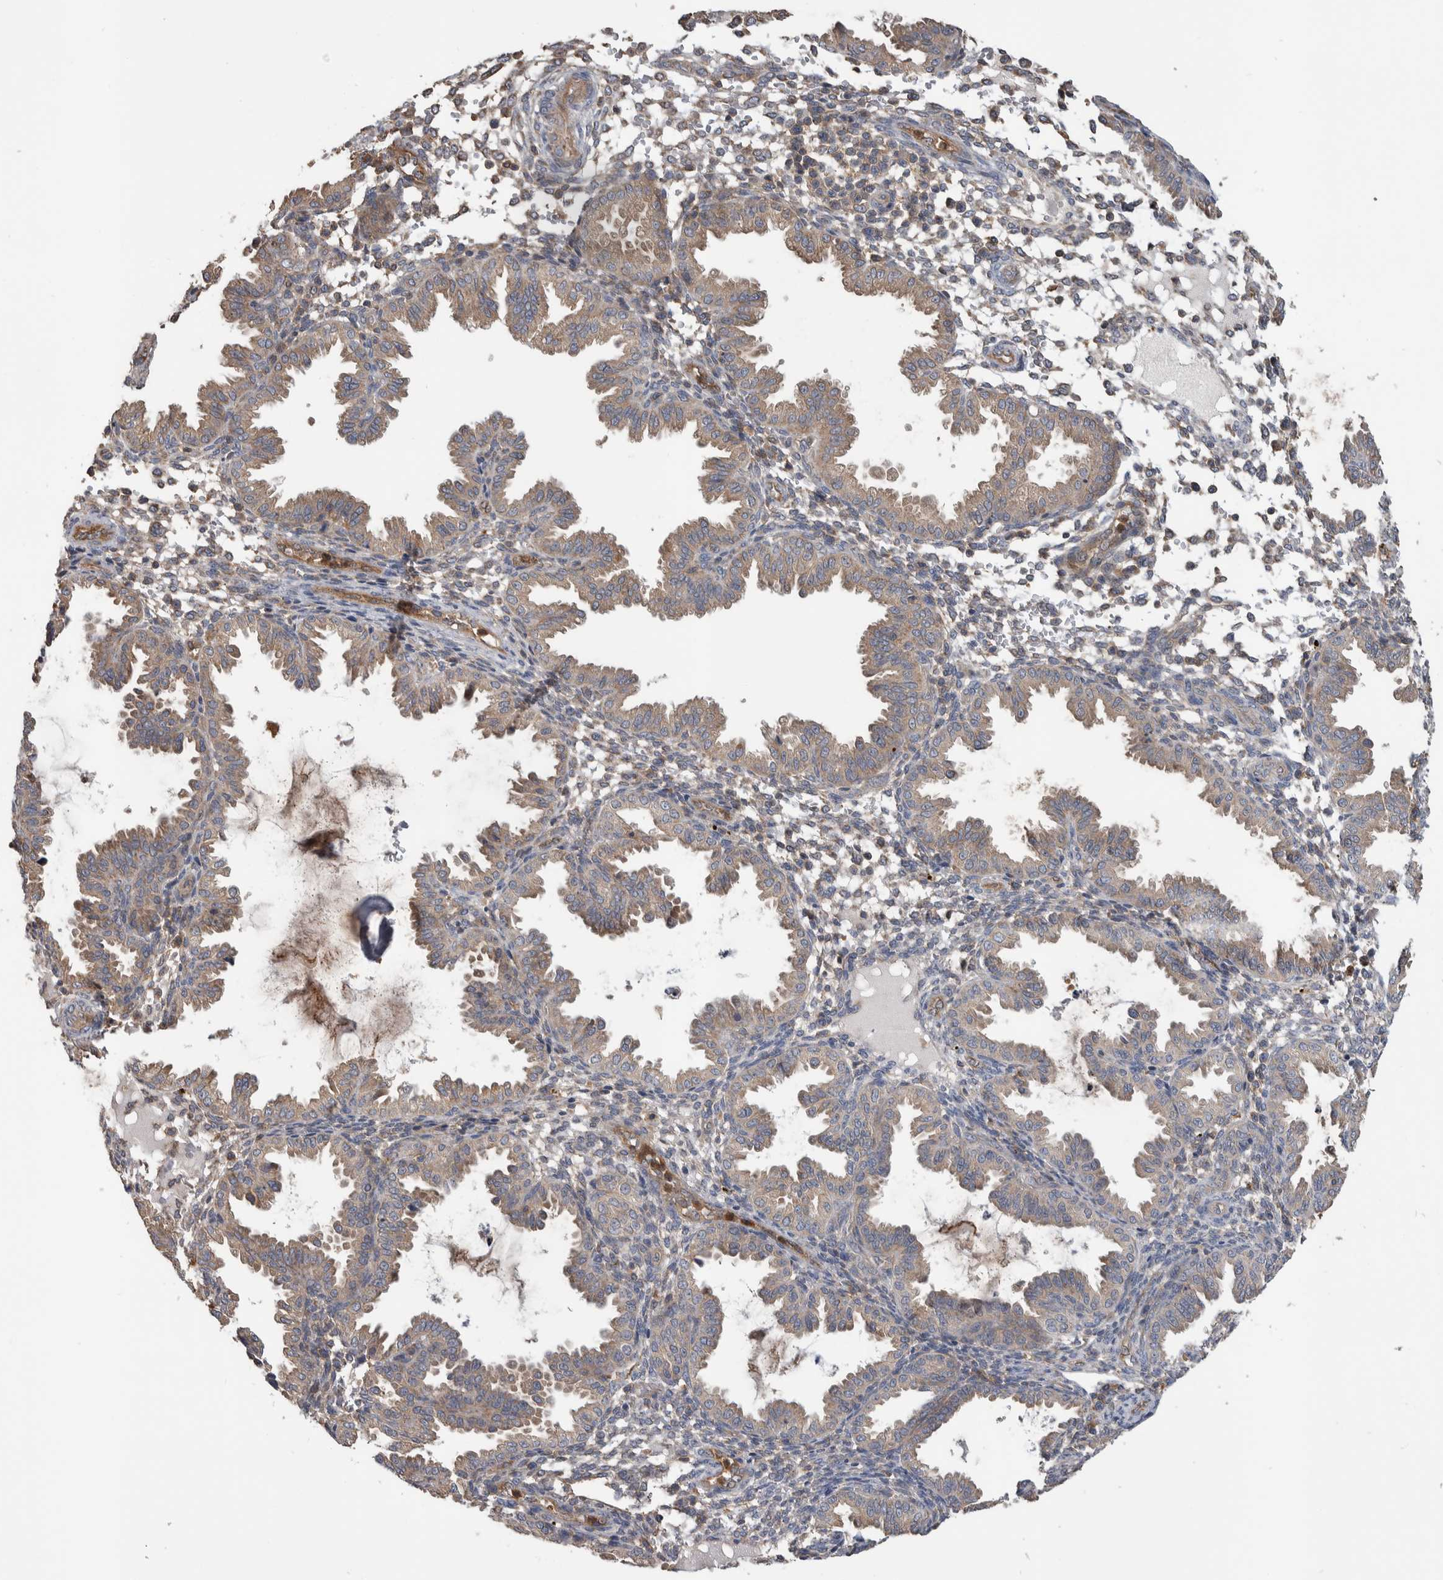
{"staining": {"intensity": "negative", "quantity": "none", "location": "none"}, "tissue": "endometrium", "cell_type": "Cells in endometrial stroma", "image_type": "normal", "snomed": [{"axis": "morphology", "description": "Normal tissue, NOS"}, {"axis": "topography", "description": "Endometrium"}], "caption": "Endometrium stained for a protein using immunohistochemistry demonstrates no staining cells in endometrial stroma.", "gene": "SDCBP", "patient": {"sex": "female", "age": 33}}